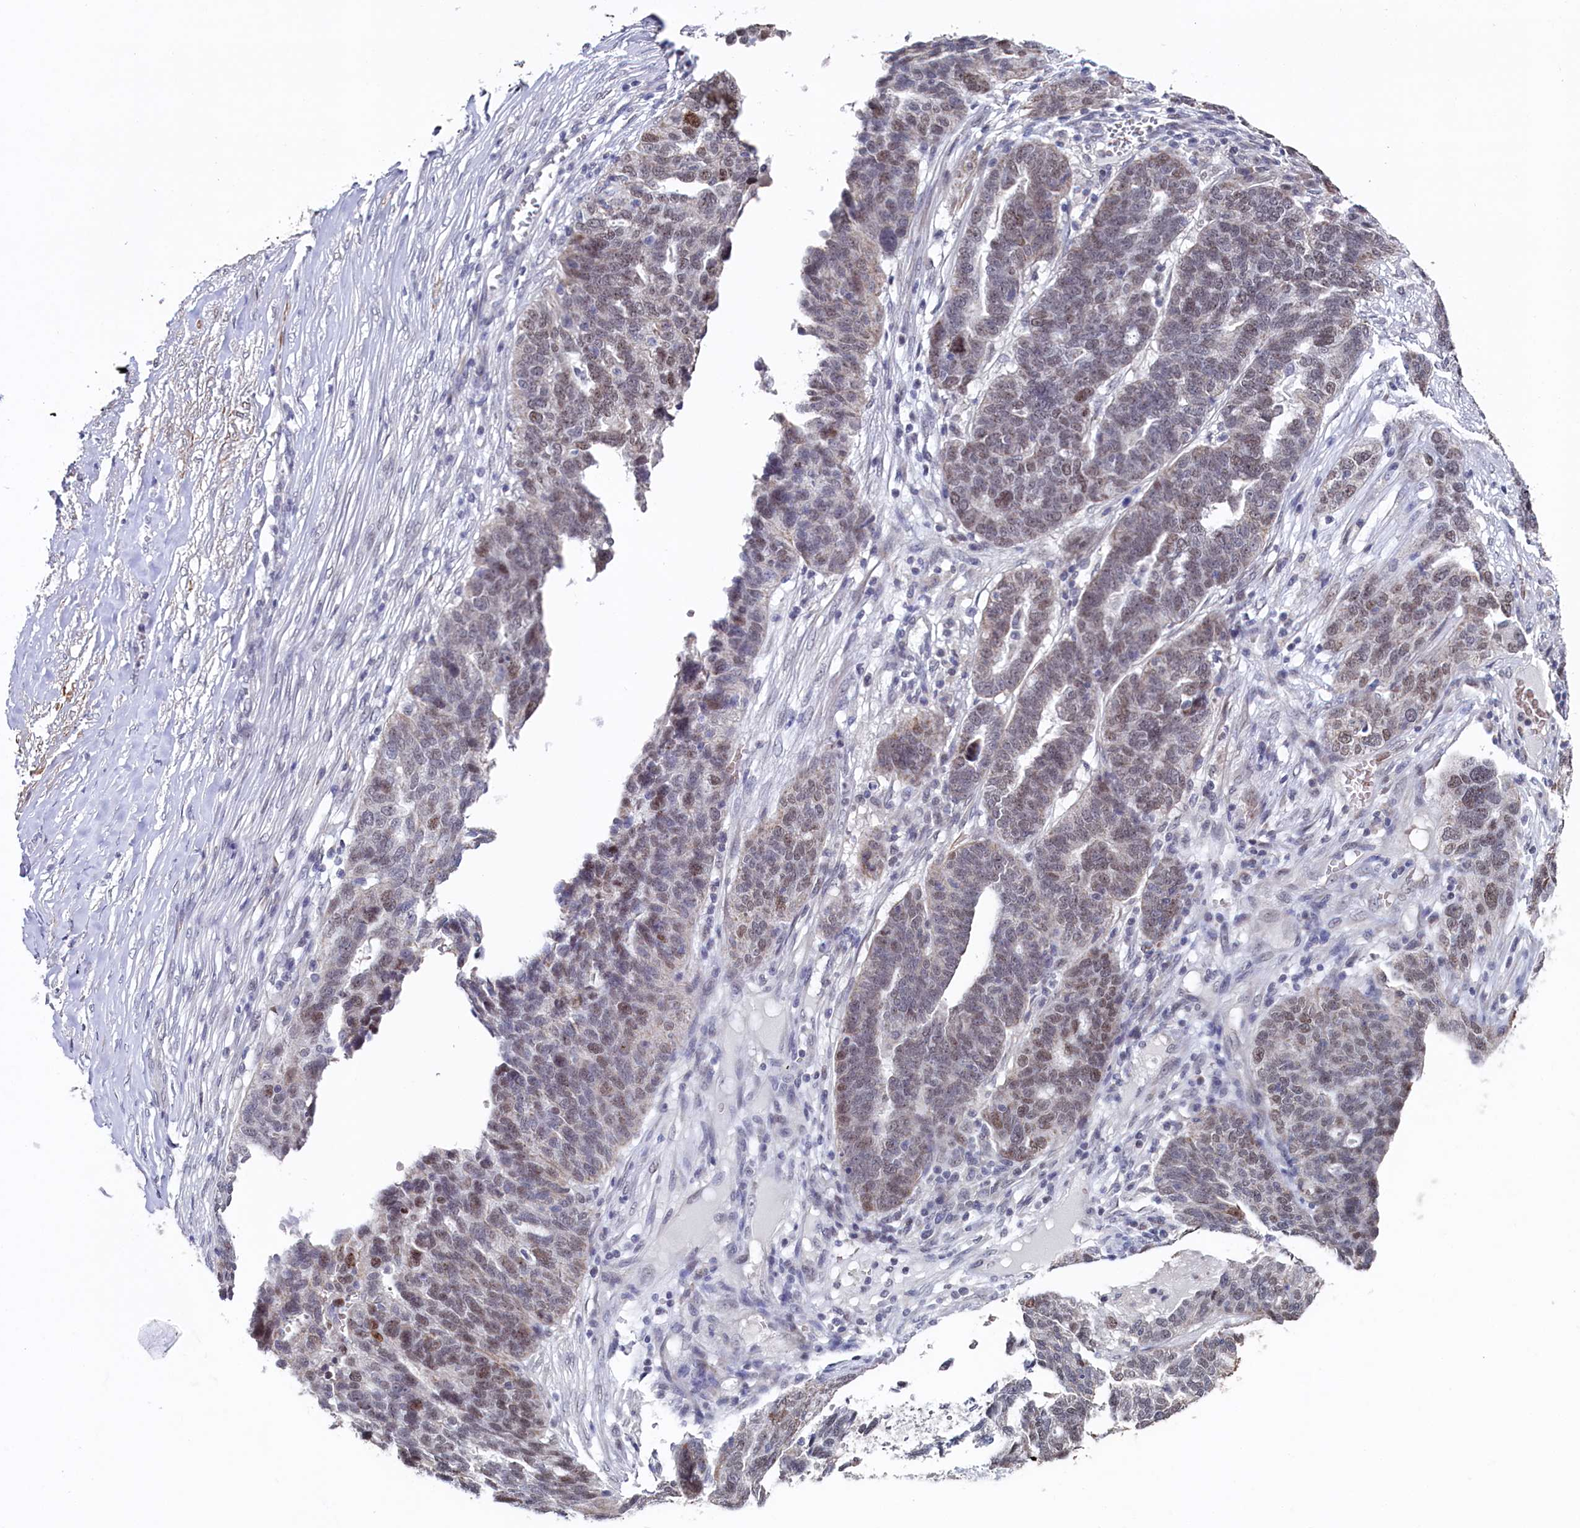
{"staining": {"intensity": "moderate", "quantity": "<25%", "location": "nuclear"}, "tissue": "ovarian cancer", "cell_type": "Tumor cells", "image_type": "cancer", "snomed": [{"axis": "morphology", "description": "Cystadenocarcinoma, serous, NOS"}, {"axis": "topography", "description": "Ovary"}], "caption": "A histopathology image showing moderate nuclear staining in about <25% of tumor cells in ovarian serous cystadenocarcinoma, as visualized by brown immunohistochemical staining.", "gene": "TIGD4", "patient": {"sex": "female", "age": 59}}